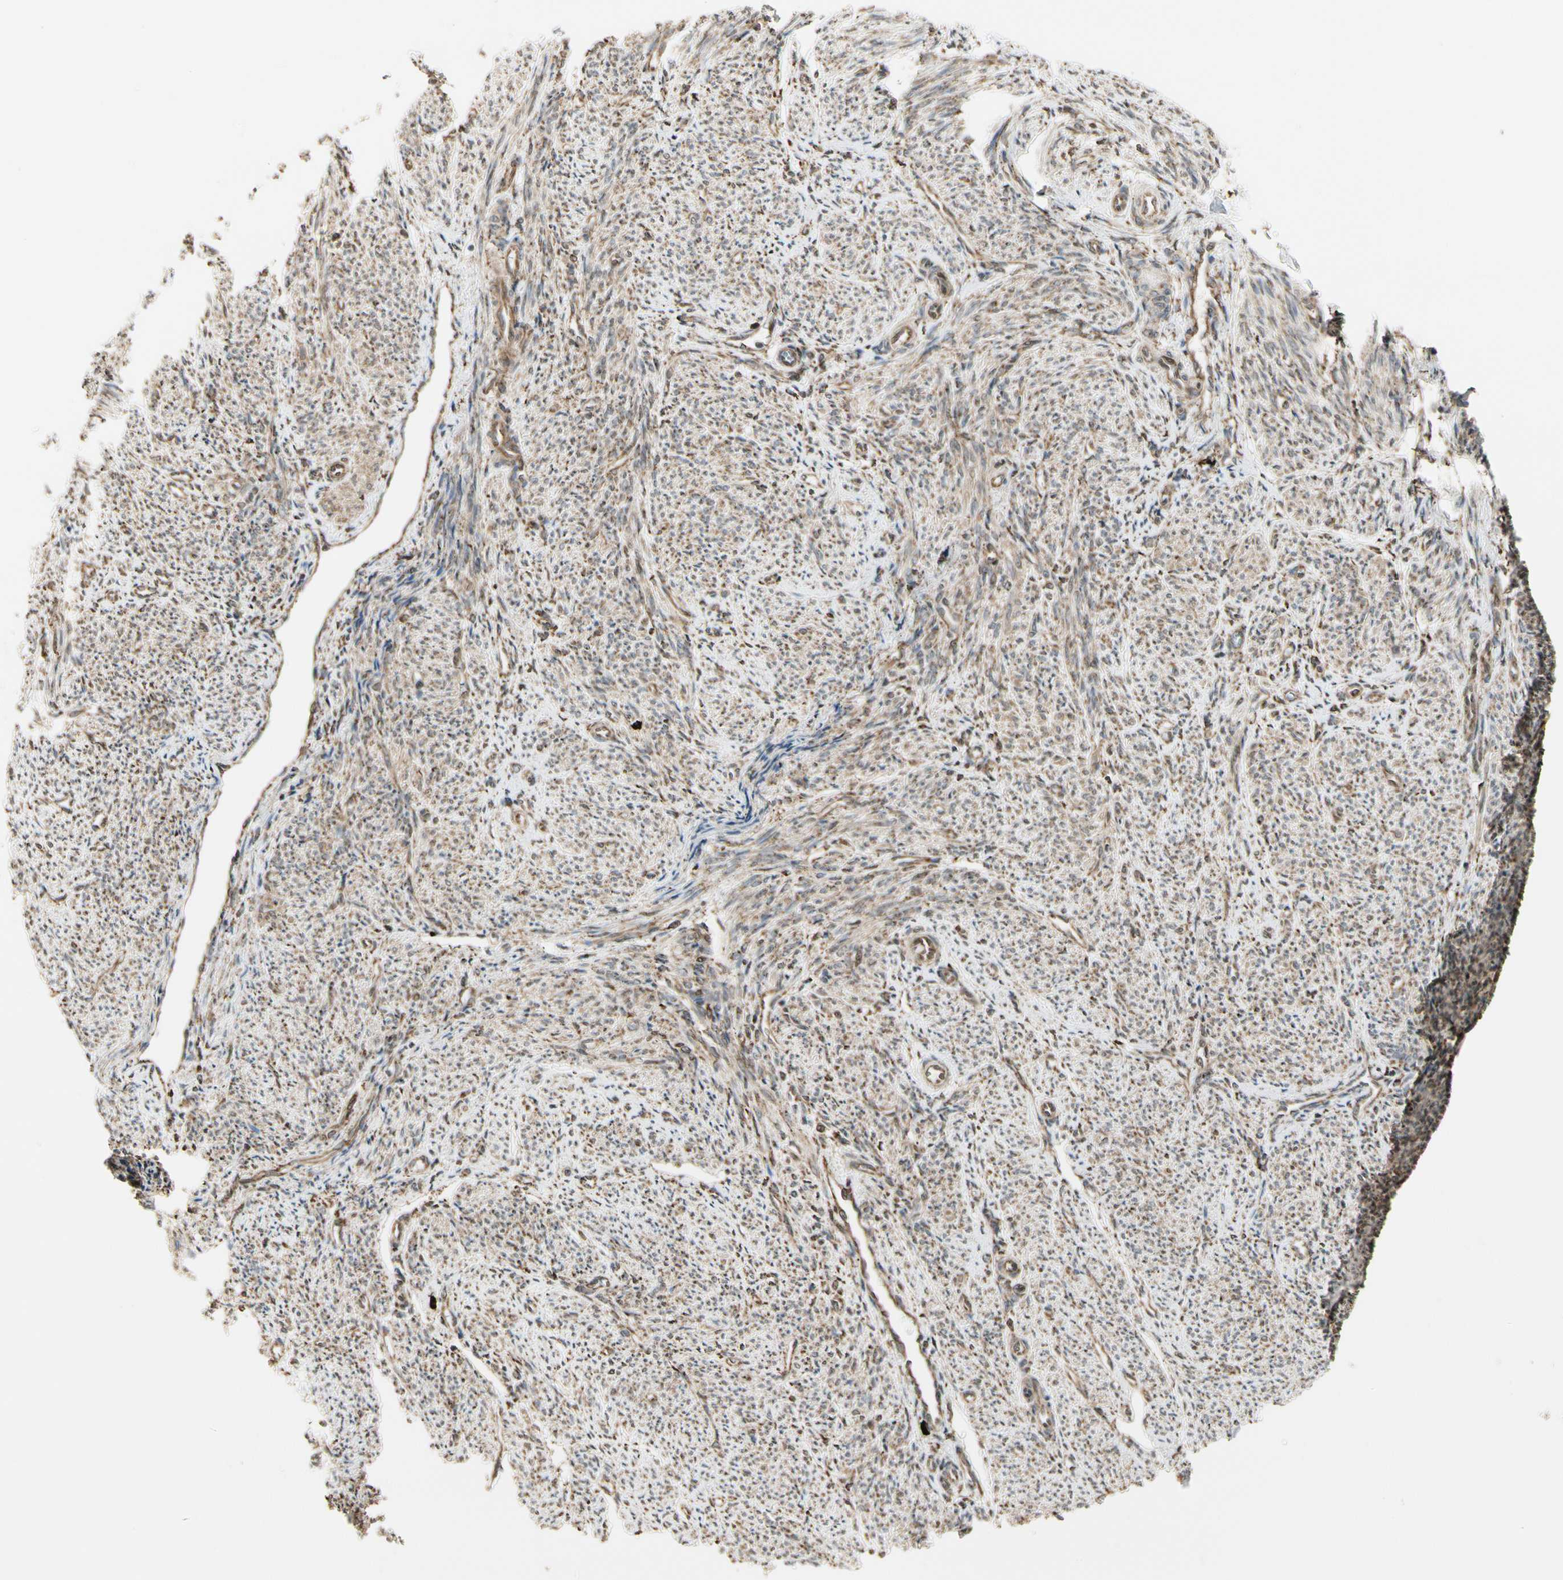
{"staining": {"intensity": "moderate", "quantity": ">75%", "location": "cytoplasmic/membranous"}, "tissue": "smooth muscle", "cell_type": "Smooth muscle cells", "image_type": "normal", "snomed": [{"axis": "morphology", "description": "Normal tissue, NOS"}, {"axis": "topography", "description": "Smooth muscle"}], "caption": "The histopathology image reveals a brown stain indicating the presence of a protein in the cytoplasmic/membranous of smooth muscle cells in smooth muscle.", "gene": "HSP90B1", "patient": {"sex": "female", "age": 65}}